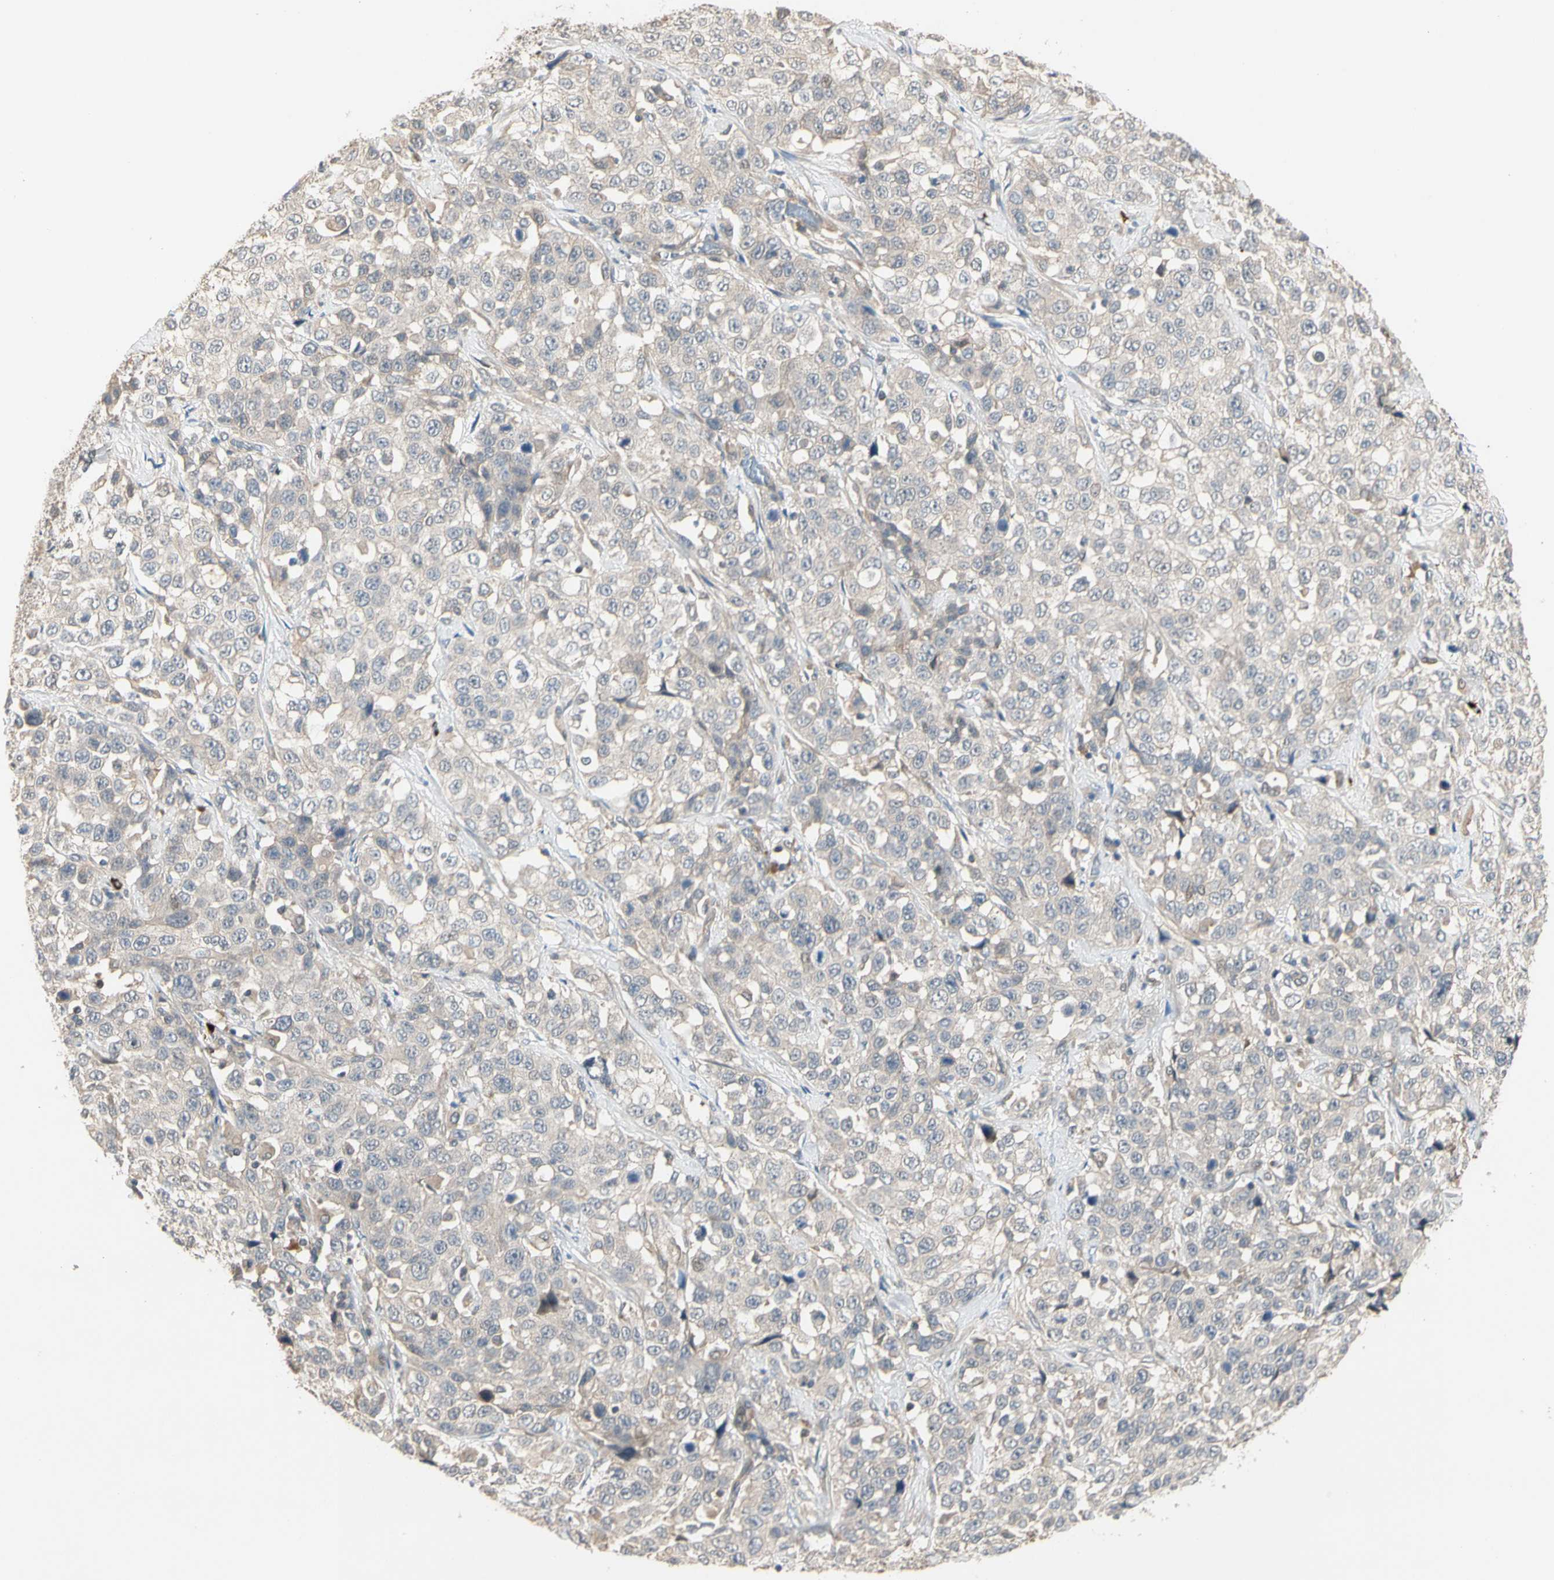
{"staining": {"intensity": "weak", "quantity": "<25%", "location": "cytoplasmic/membranous"}, "tissue": "stomach cancer", "cell_type": "Tumor cells", "image_type": "cancer", "snomed": [{"axis": "morphology", "description": "Normal tissue, NOS"}, {"axis": "morphology", "description": "Adenocarcinoma, NOS"}, {"axis": "topography", "description": "Stomach"}], "caption": "Protein analysis of stomach cancer (adenocarcinoma) demonstrates no significant staining in tumor cells.", "gene": "ATG4C", "patient": {"sex": "male", "age": 48}}